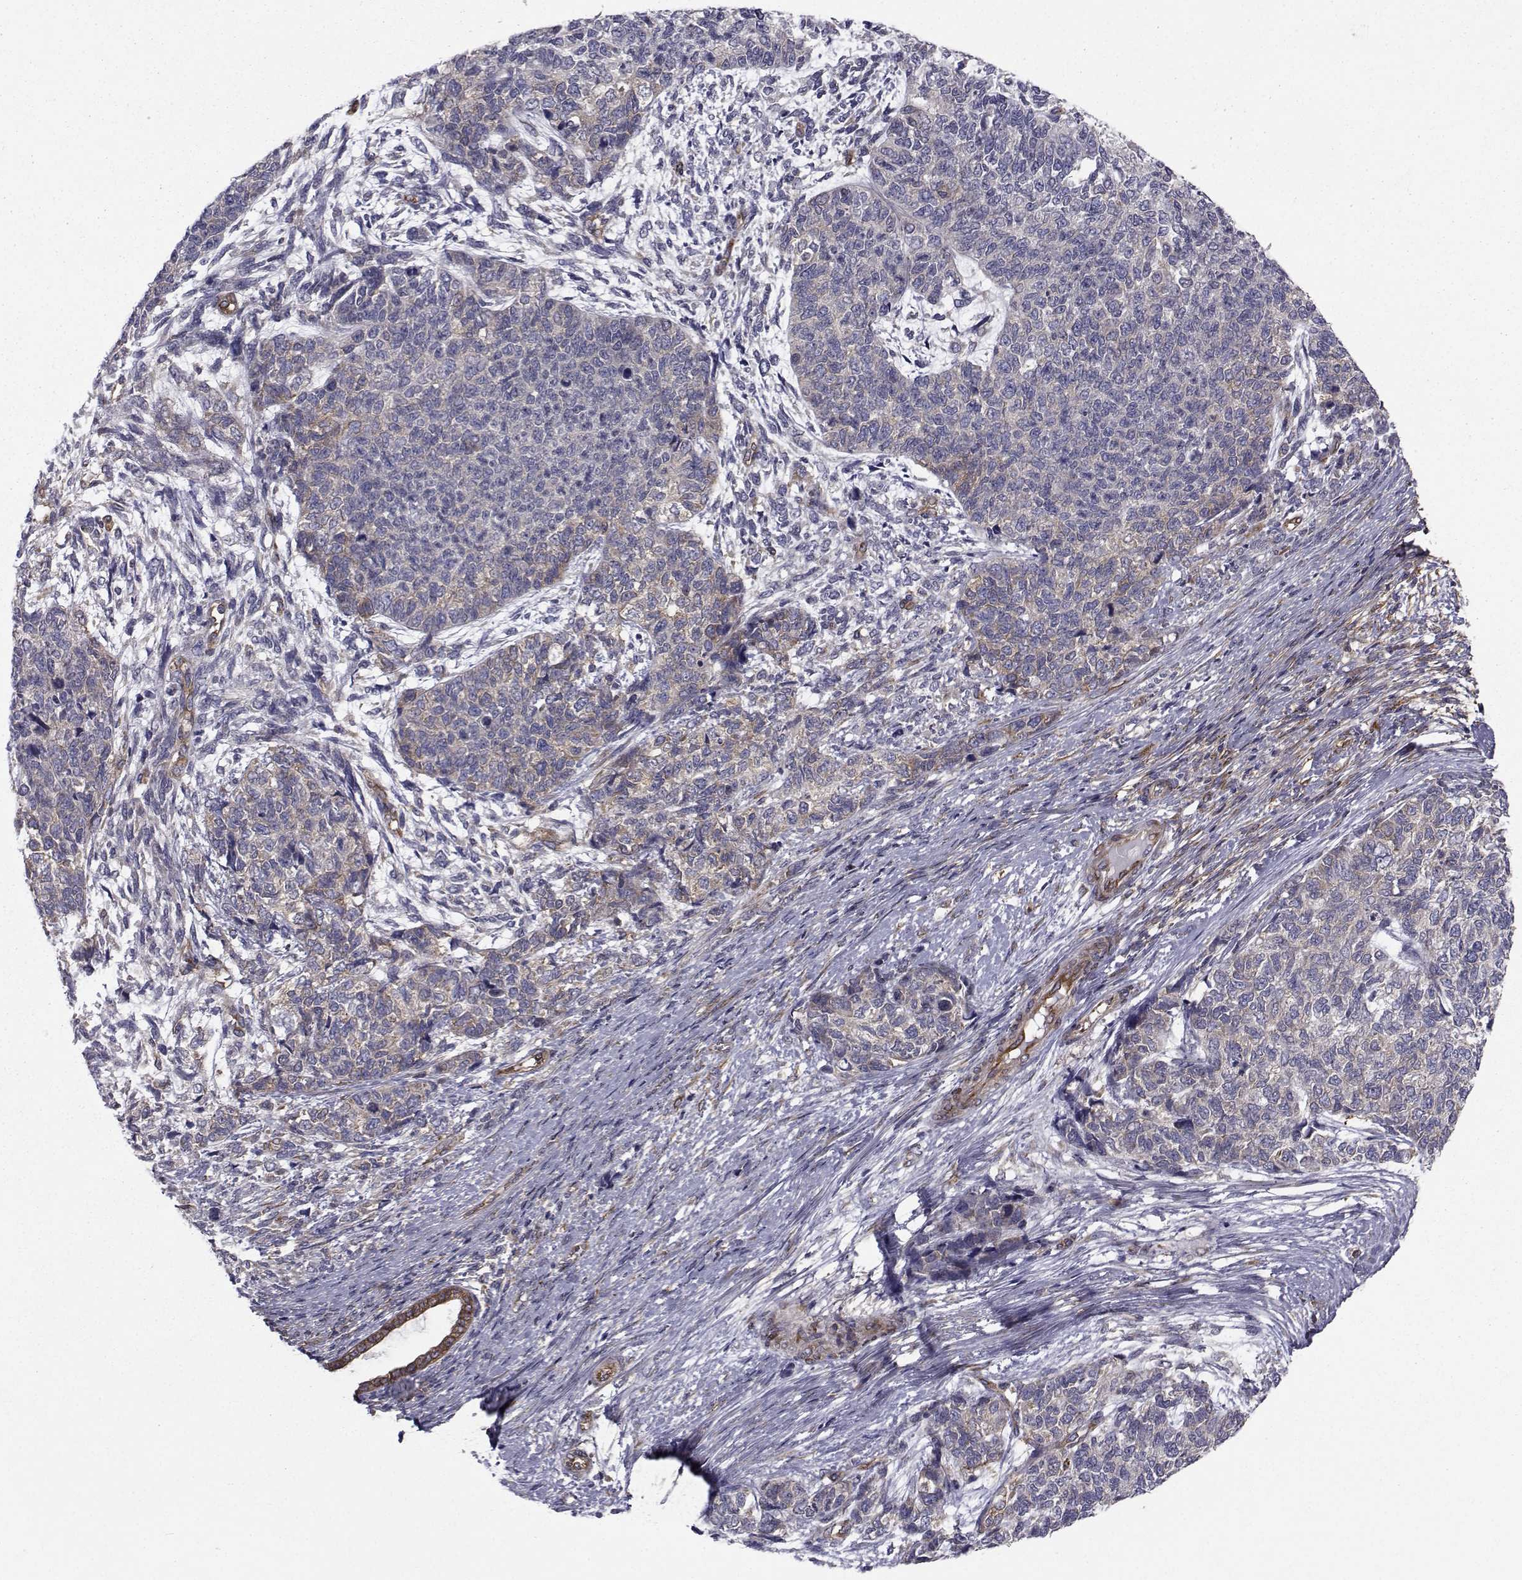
{"staining": {"intensity": "negative", "quantity": "none", "location": "none"}, "tissue": "cervical cancer", "cell_type": "Tumor cells", "image_type": "cancer", "snomed": [{"axis": "morphology", "description": "Squamous cell carcinoma, NOS"}, {"axis": "topography", "description": "Cervix"}], "caption": "An immunohistochemistry micrograph of cervical cancer is shown. There is no staining in tumor cells of cervical cancer.", "gene": "TRIP10", "patient": {"sex": "female", "age": 63}}